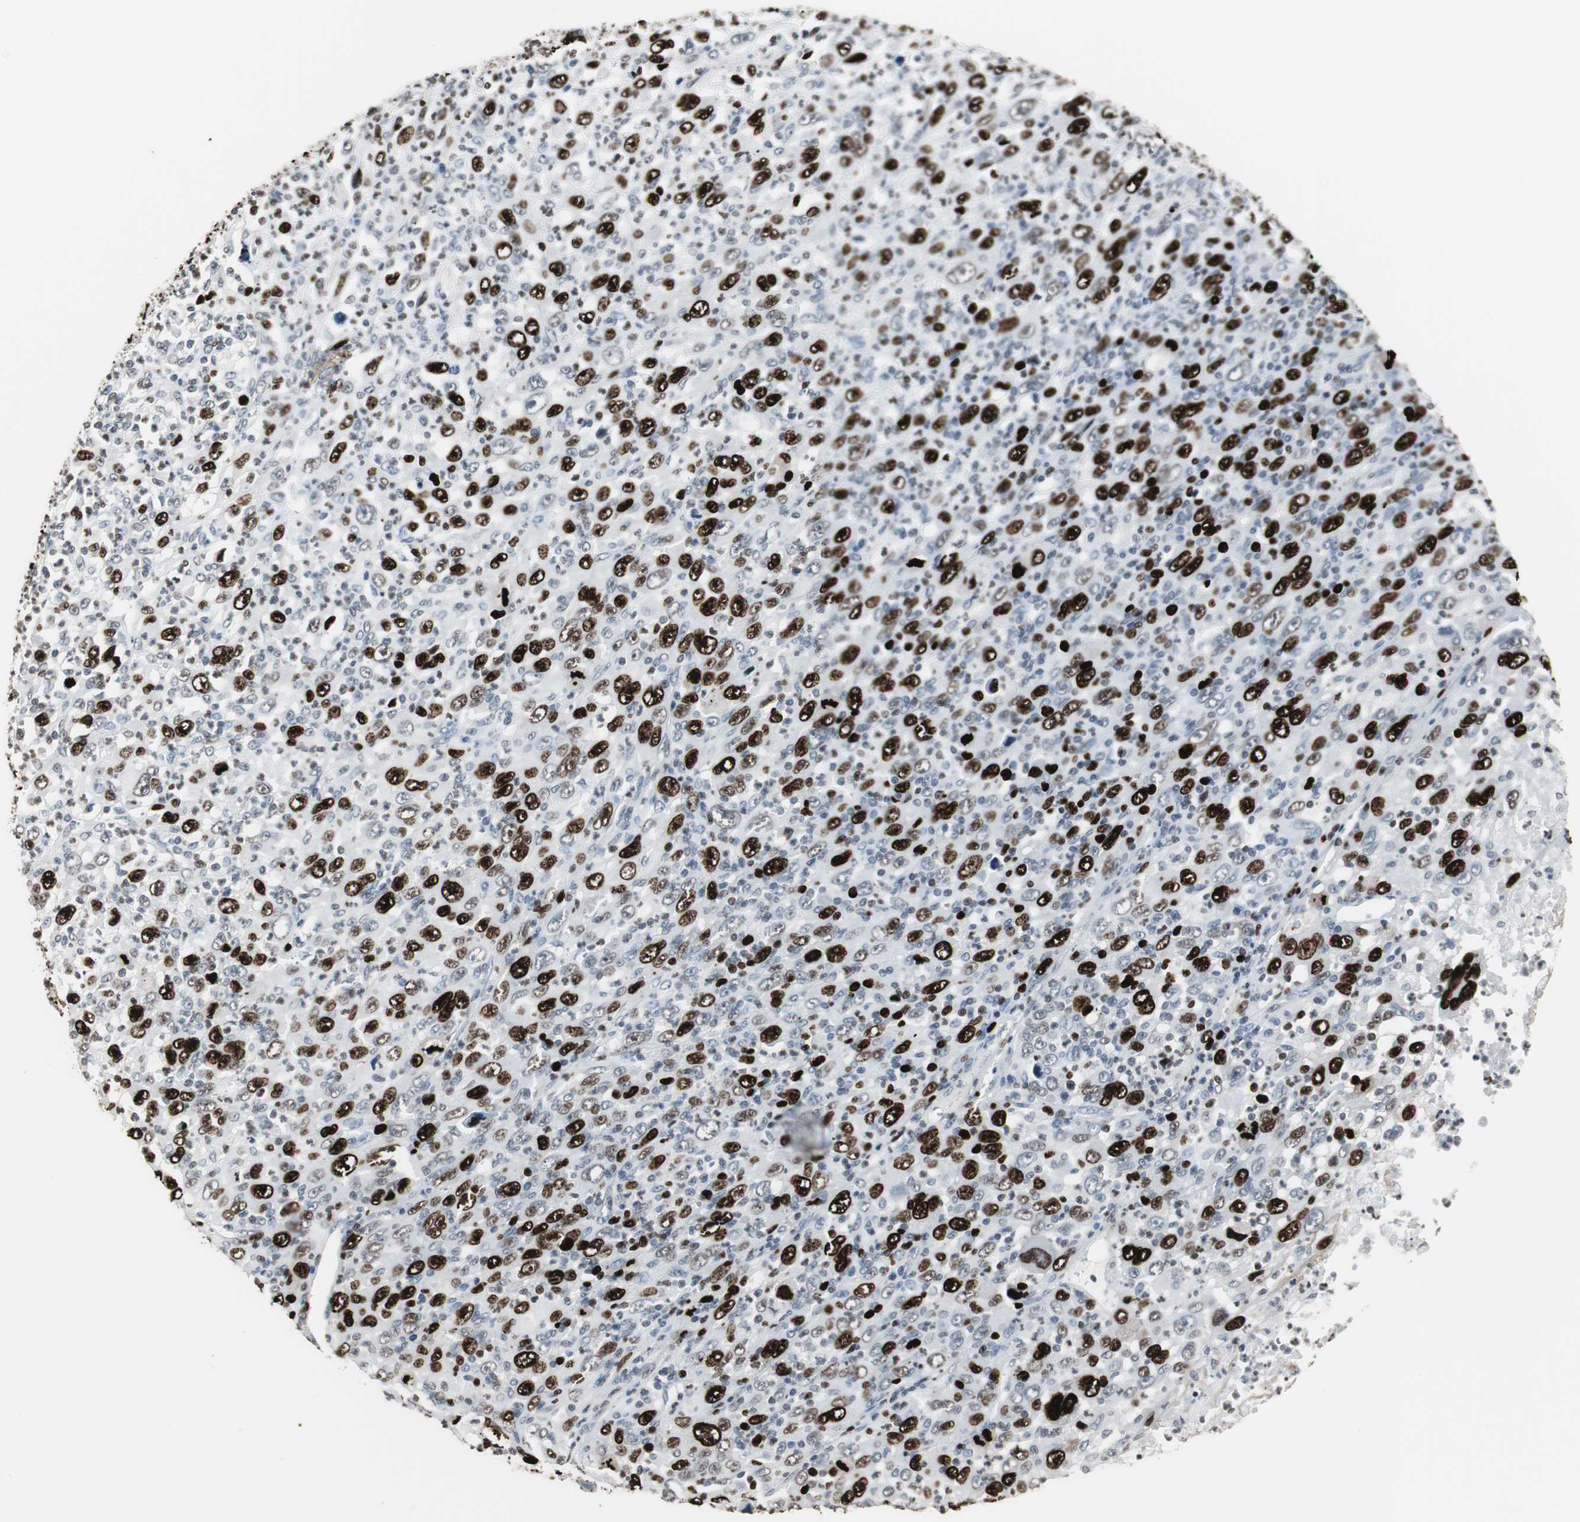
{"staining": {"intensity": "strong", "quantity": "25%-75%", "location": "nuclear"}, "tissue": "melanoma", "cell_type": "Tumor cells", "image_type": "cancer", "snomed": [{"axis": "morphology", "description": "Malignant melanoma, Metastatic site"}, {"axis": "topography", "description": "Skin"}], "caption": "A brown stain highlights strong nuclear positivity of a protein in human malignant melanoma (metastatic site) tumor cells.", "gene": "TOP2A", "patient": {"sex": "female", "age": 56}}